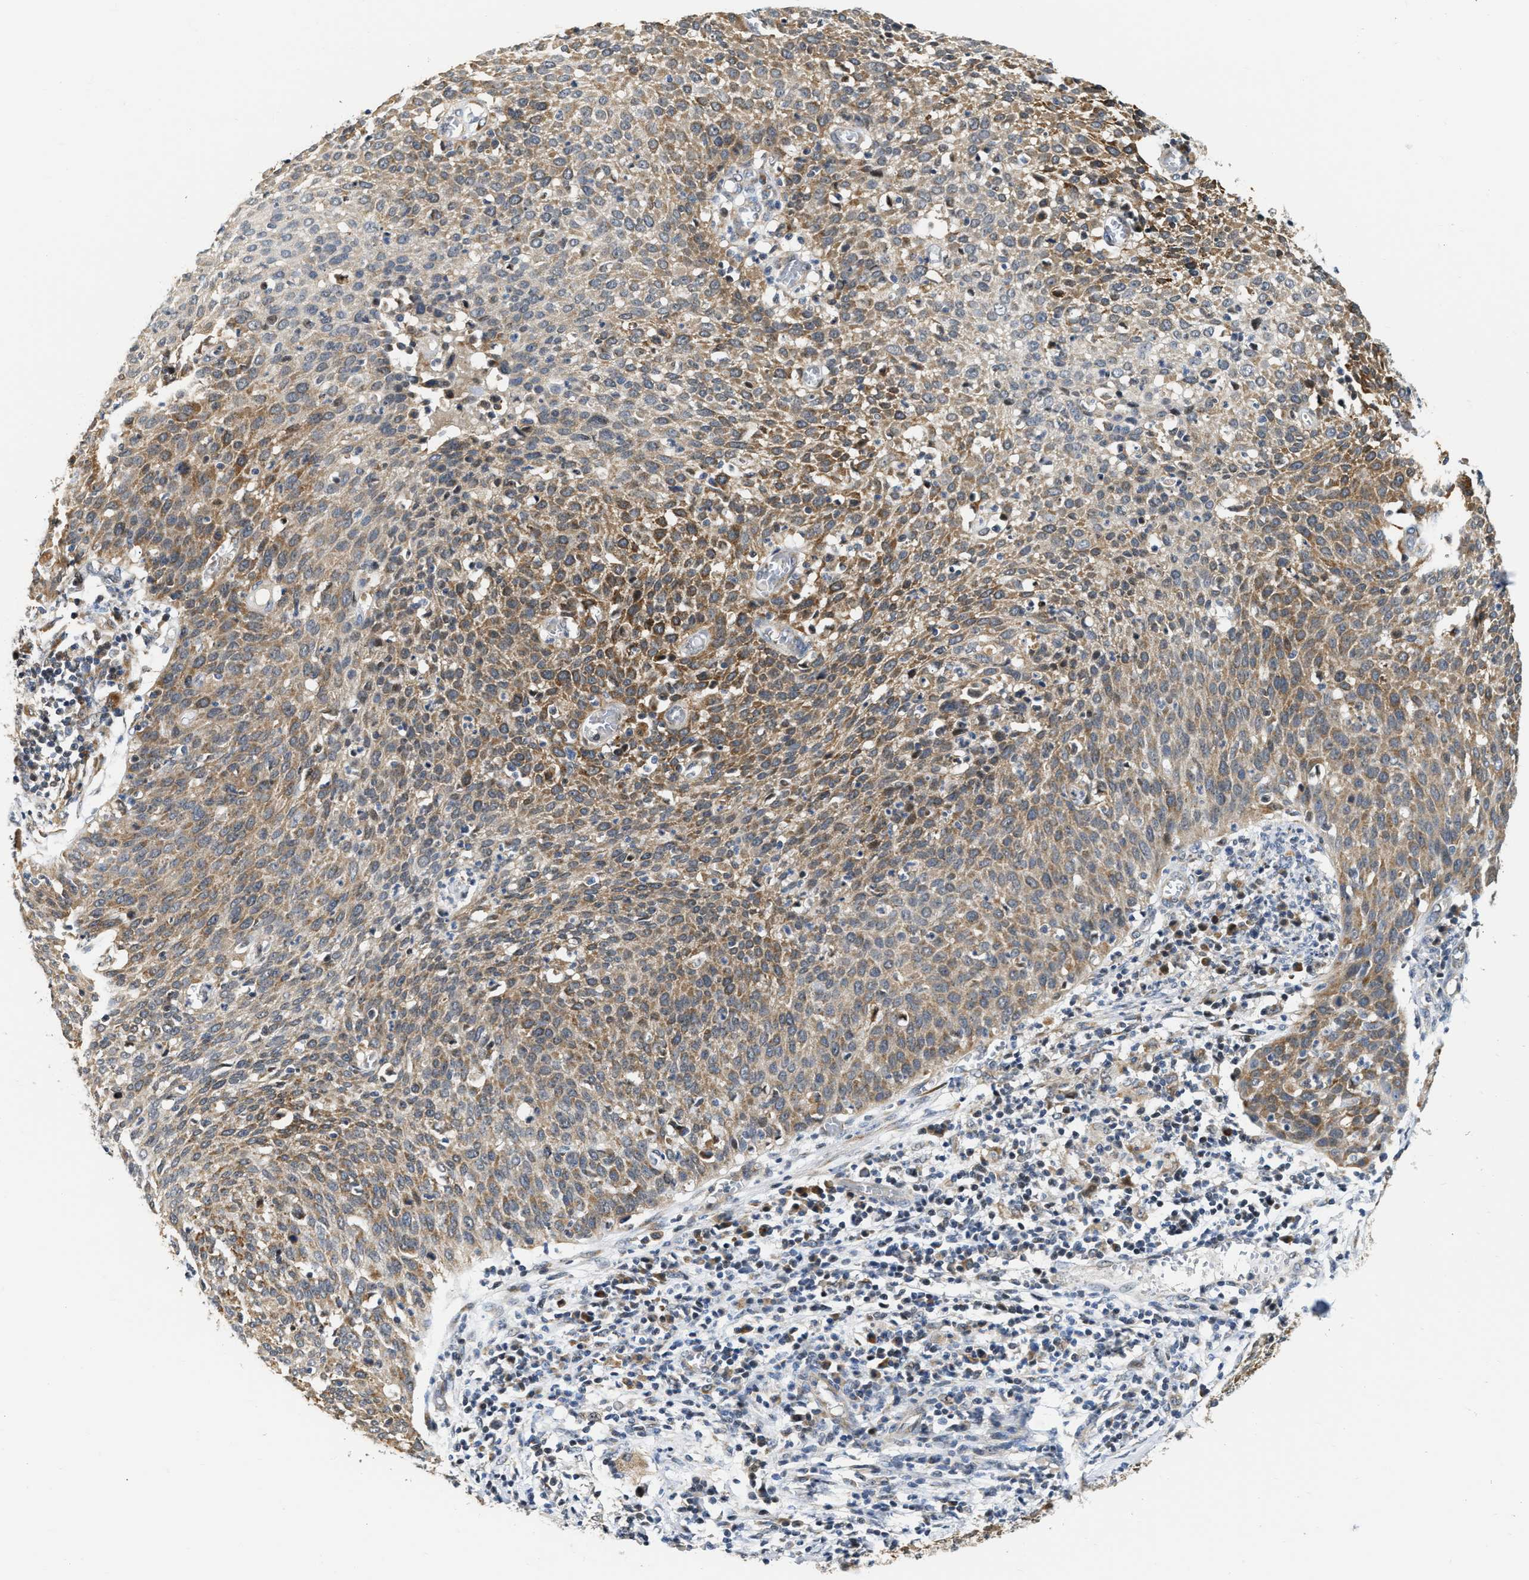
{"staining": {"intensity": "moderate", "quantity": ">75%", "location": "cytoplasmic/membranous"}, "tissue": "cervical cancer", "cell_type": "Tumor cells", "image_type": "cancer", "snomed": [{"axis": "morphology", "description": "Squamous cell carcinoma, NOS"}, {"axis": "topography", "description": "Cervix"}], "caption": "A high-resolution photomicrograph shows IHC staining of cervical cancer (squamous cell carcinoma), which exhibits moderate cytoplasmic/membranous positivity in approximately >75% of tumor cells. Nuclei are stained in blue.", "gene": "DEPTOR", "patient": {"sex": "female", "age": 38}}